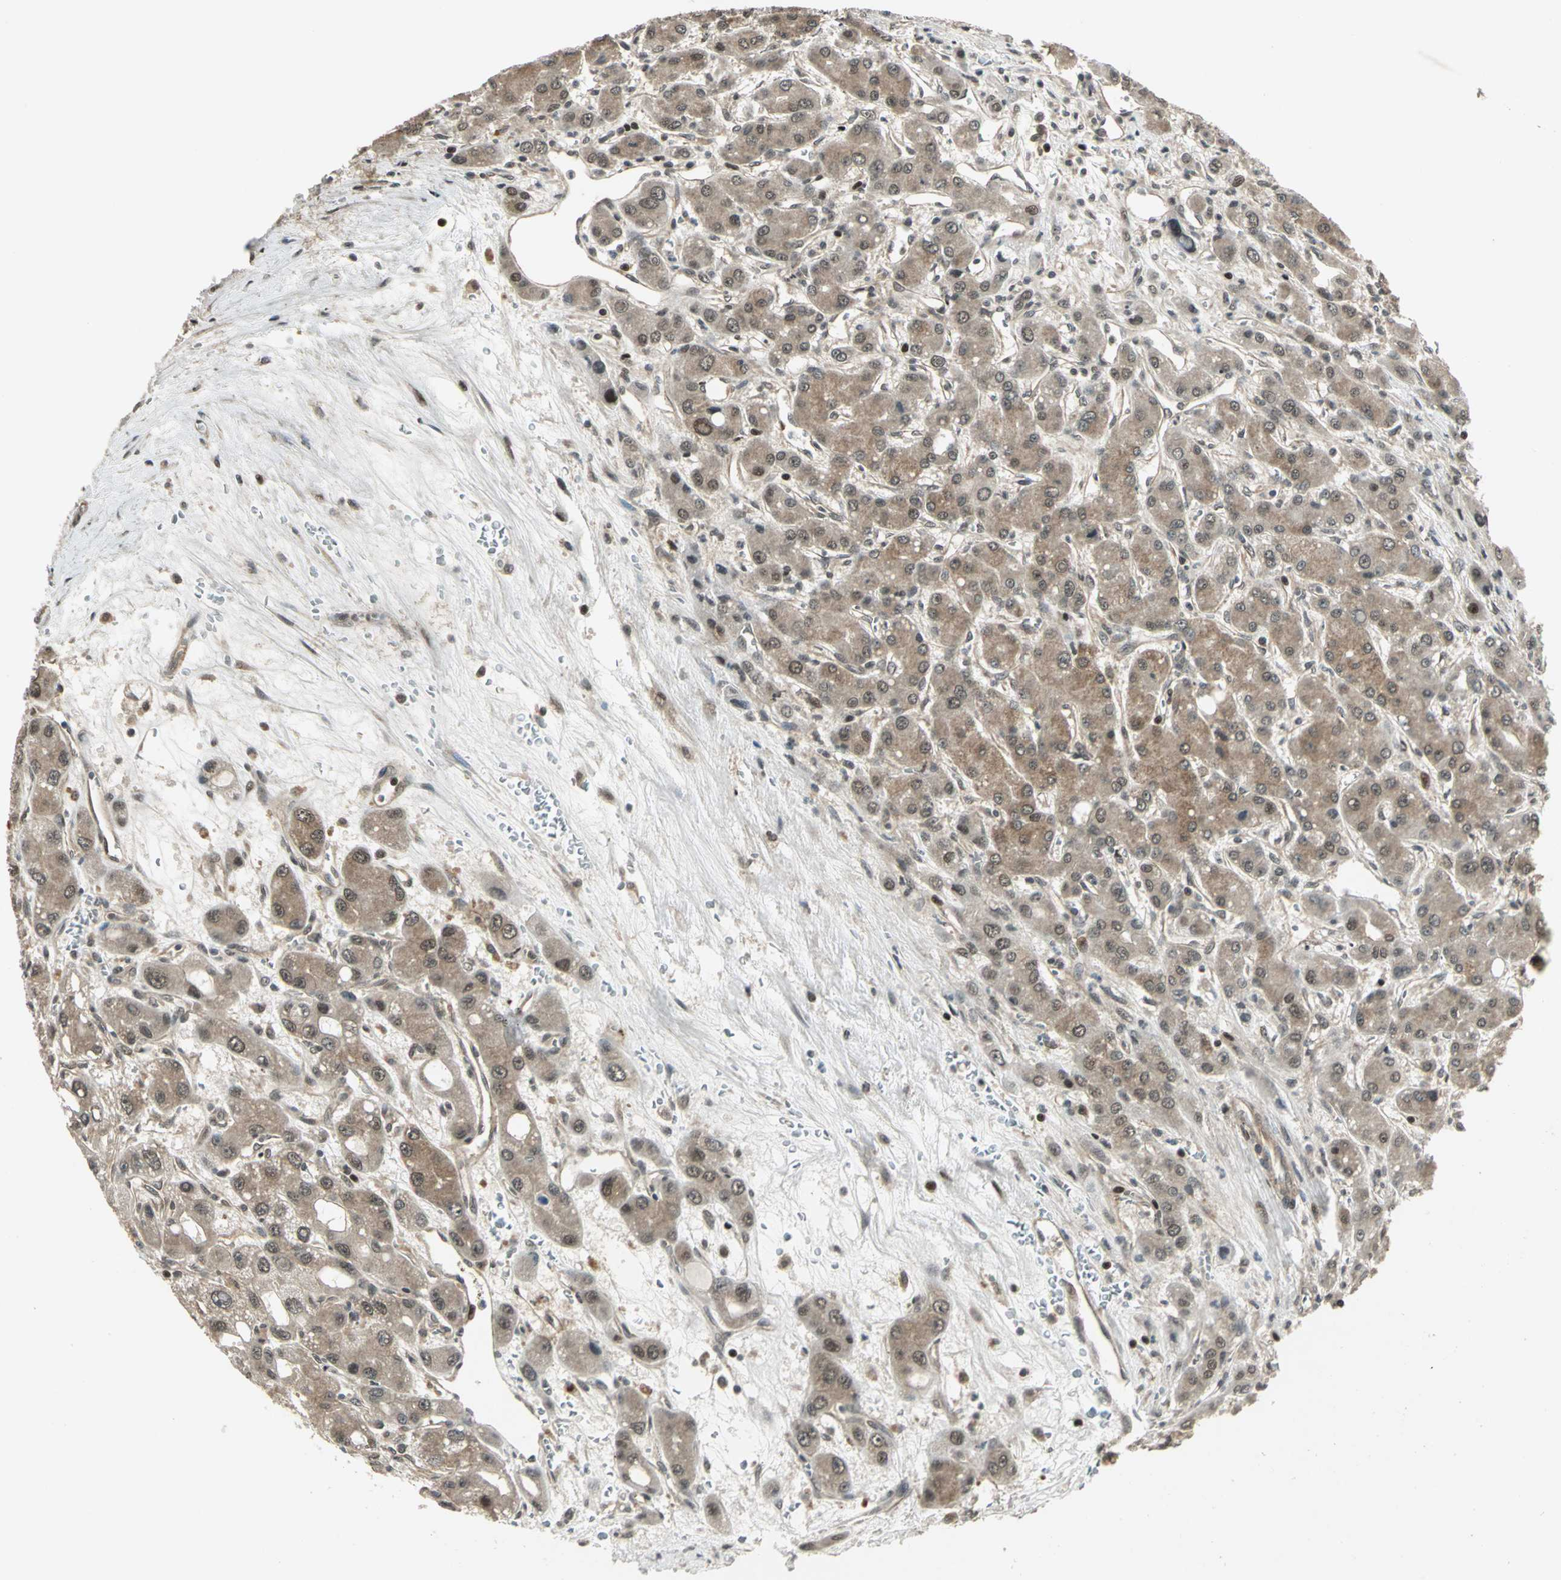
{"staining": {"intensity": "weak", "quantity": "25%-75%", "location": "cytoplasmic/membranous,nuclear"}, "tissue": "liver cancer", "cell_type": "Tumor cells", "image_type": "cancer", "snomed": [{"axis": "morphology", "description": "Carcinoma, Hepatocellular, NOS"}, {"axis": "topography", "description": "Liver"}], "caption": "Hepatocellular carcinoma (liver) stained with immunohistochemistry exhibits weak cytoplasmic/membranous and nuclear expression in about 25%-75% of tumor cells. (Stains: DAB in brown, nuclei in blue, Microscopy: brightfield microscopy at high magnification).", "gene": "PSMC3", "patient": {"sex": "male", "age": 55}}